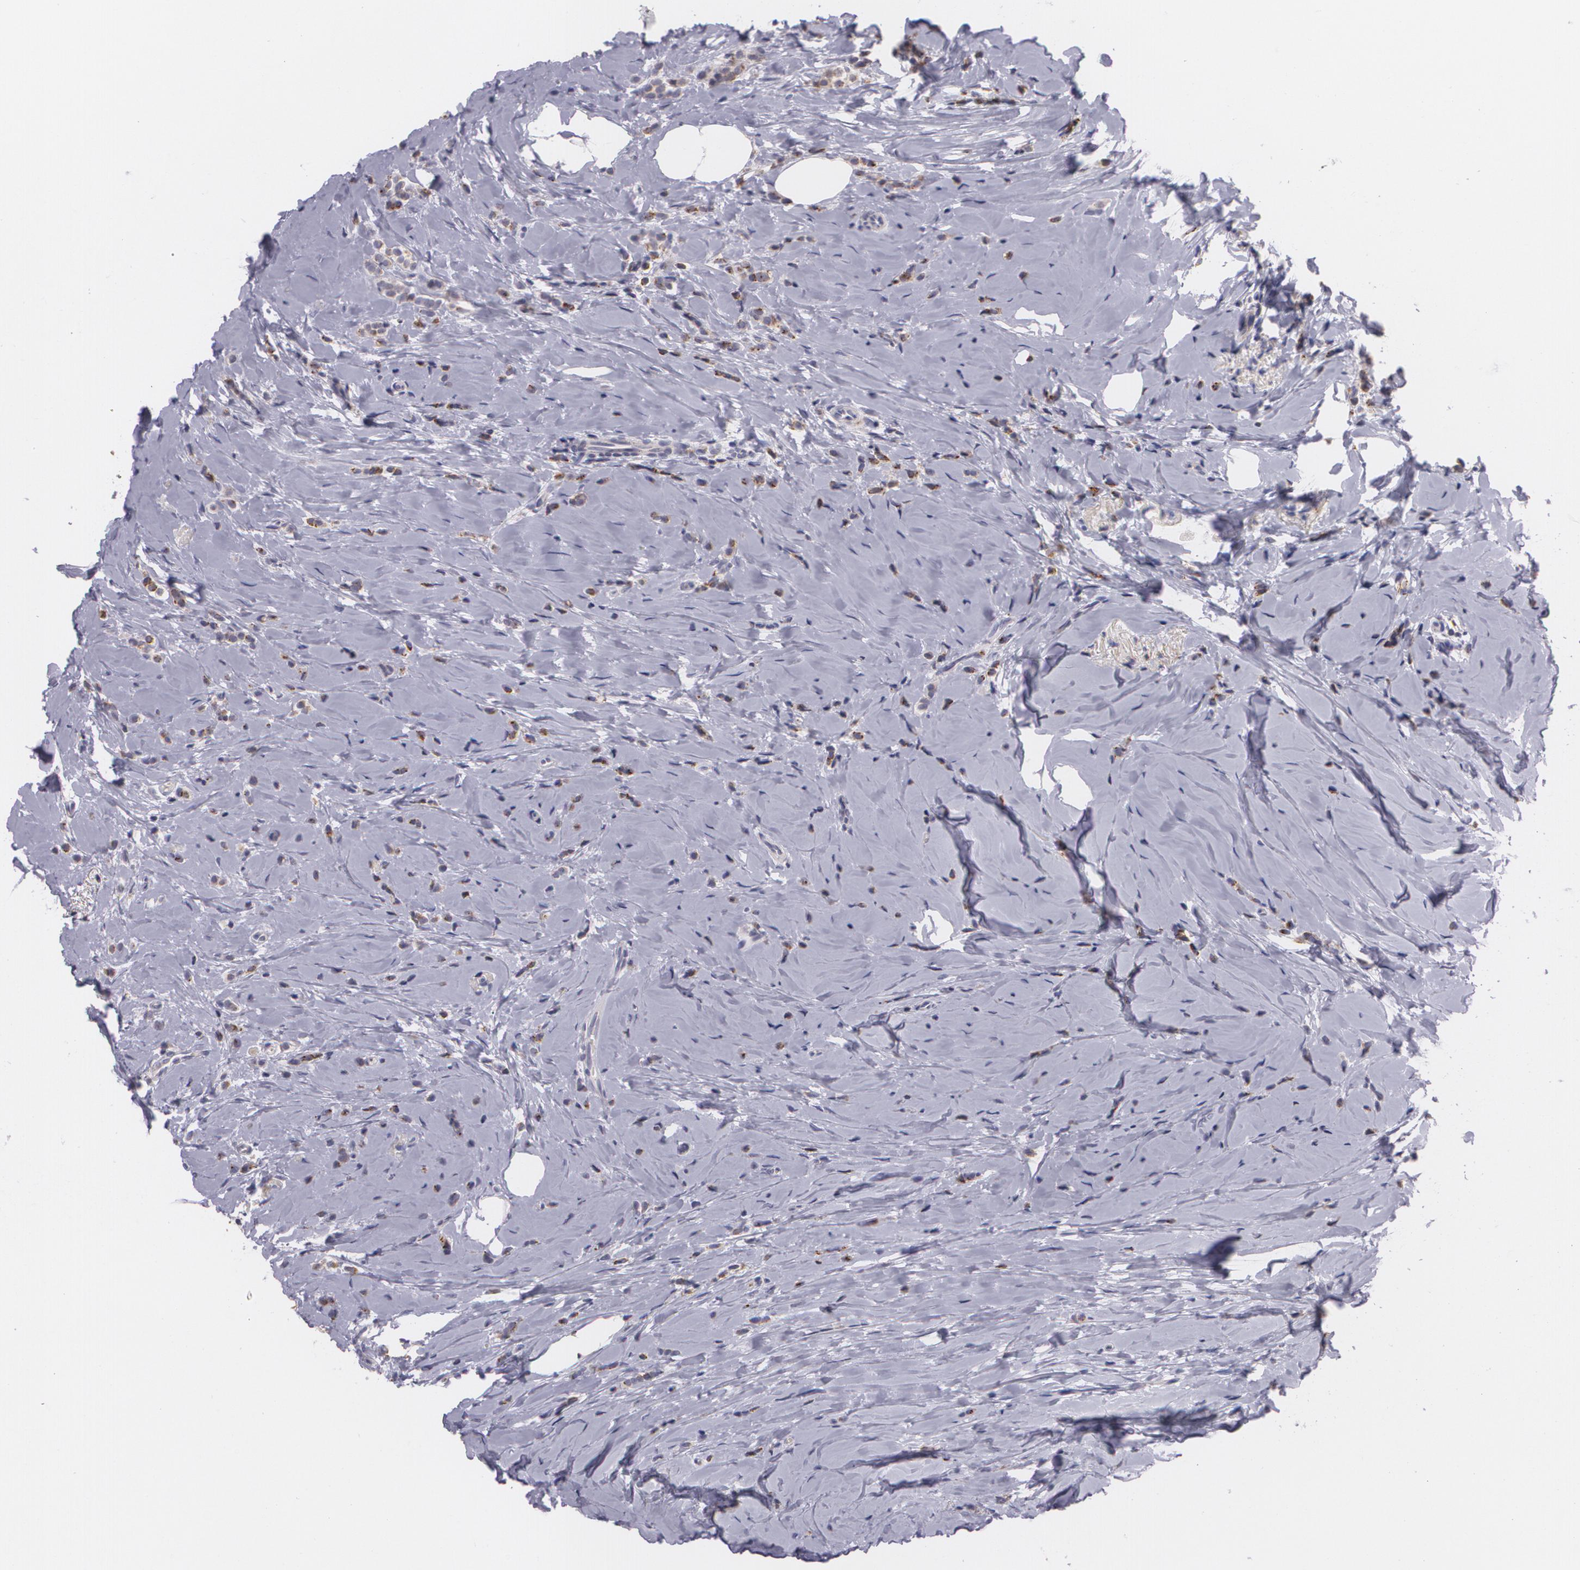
{"staining": {"intensity": "moderate", "quantity": ">75%", "location": "cytoplasmic/membranous"}, "tissue": "breast cancer", "cell_type": "Tumor cells", "image_type": "cancer", "snomed": [{"axis": "morphology", "description": "Lobular carcinoma"}, {"axis": "topography", "description": "Breast"}], "caption": "Protein analysis of breast cancer tissue demonstrates moderate cytoplasmic/membranous staining in approximately >75% of tumor cells.", "gene": "CILK1", "patient": {"sex": "female", "age": 64}}